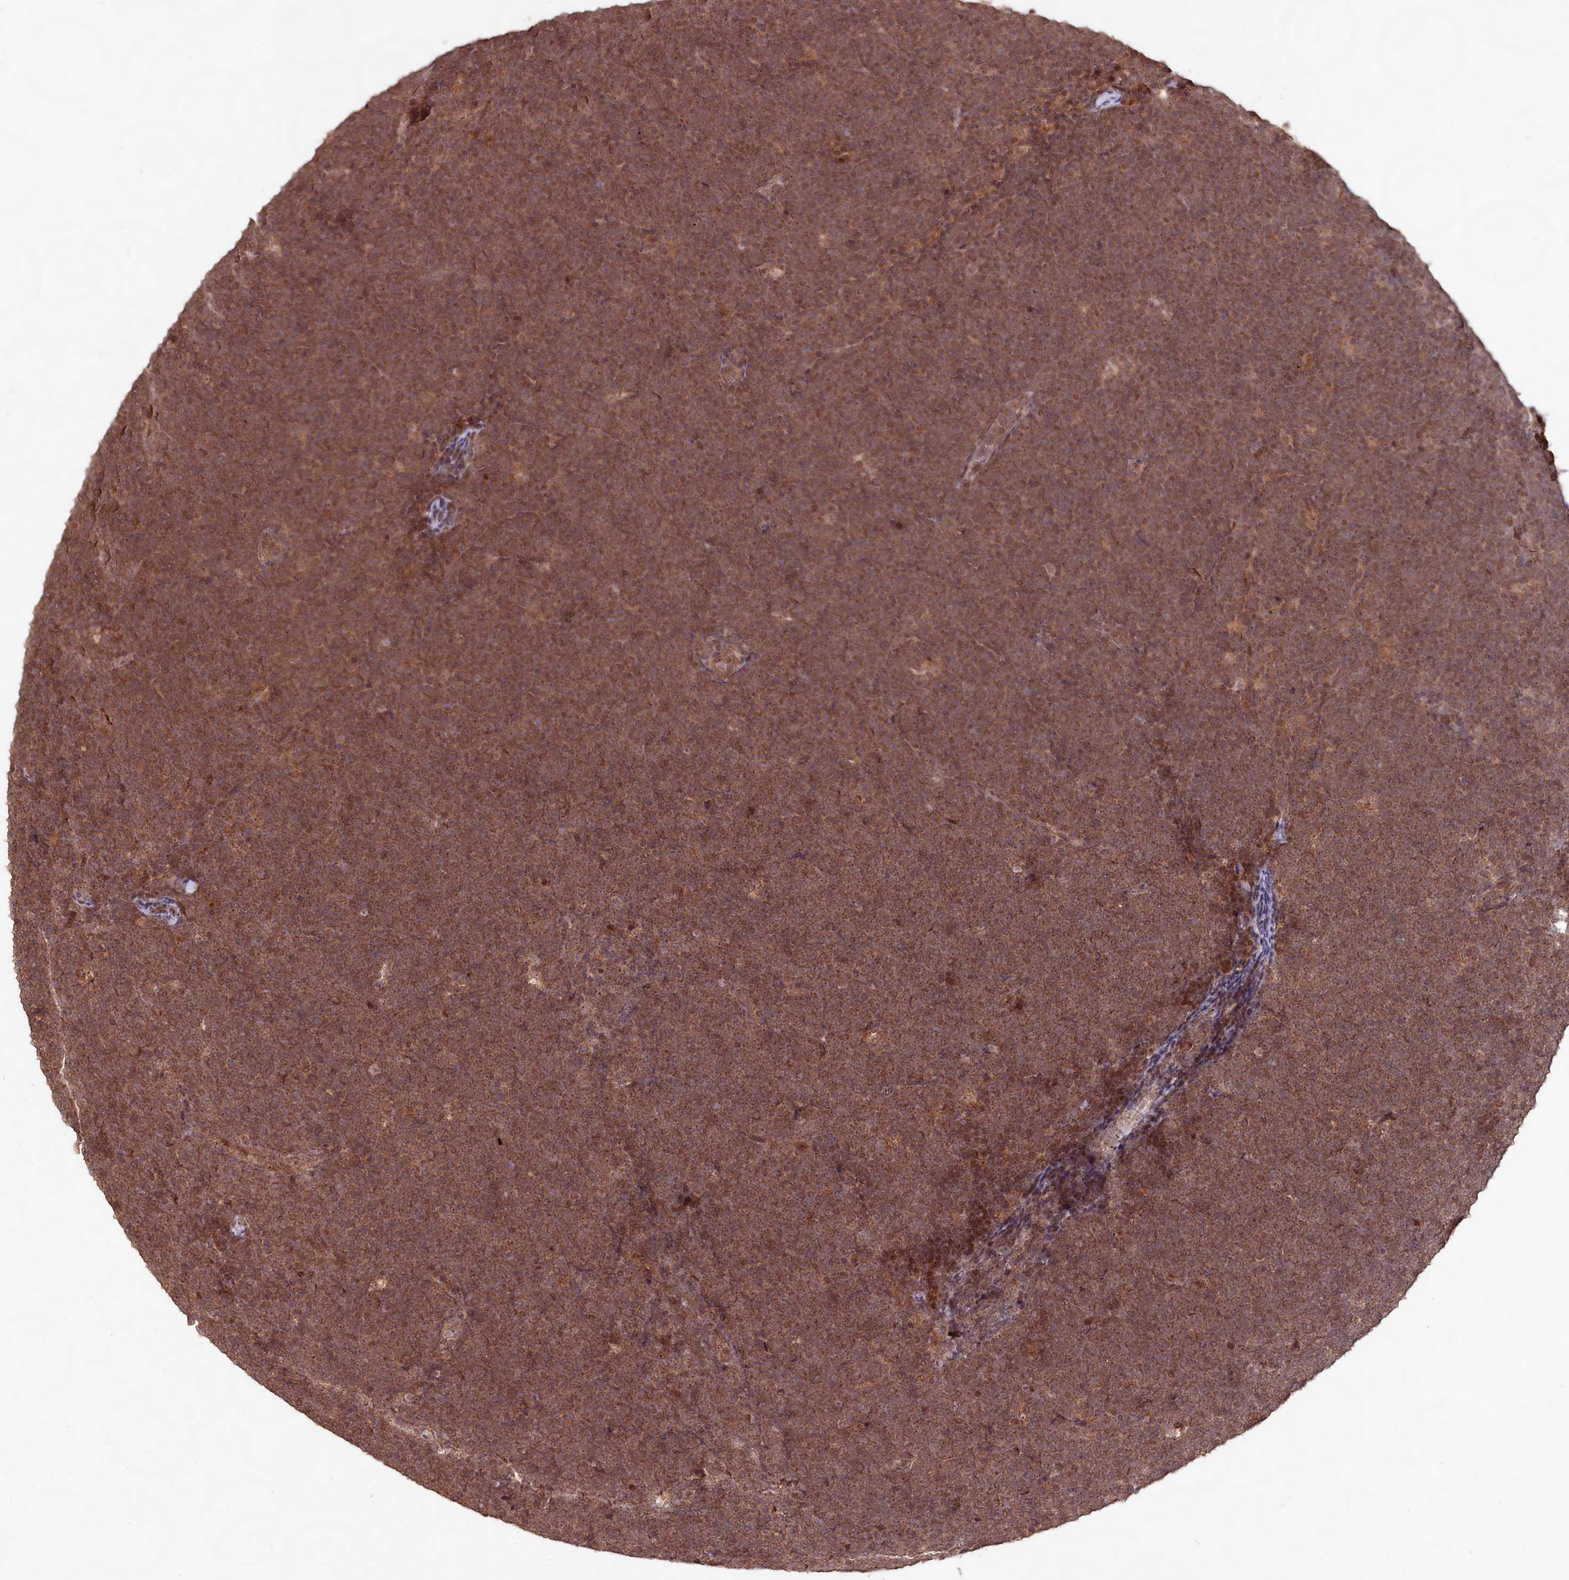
{"staining": {"intensity": "moderate", "quantity": ">75%", "location": "cytoplasmic/membranous,nuclear"}, "tissue": "lymphoma", "cell_type": "Tumor cells", "image_type": "cancer", "snomed": [{"axis": "morphology", "description": "Malignant lymphoma, non-Hodgkin's type, High grade"}, {"axis": "topography", "description": "Lymph node"}], "caption": "A micrograph of lymphoma stained for a protein shows moderate cytoplasmic/membranous and nuclear brown staining in tumor cells.", "gene": "RRP8", "patient": {"sex": "male", "age": 13}}